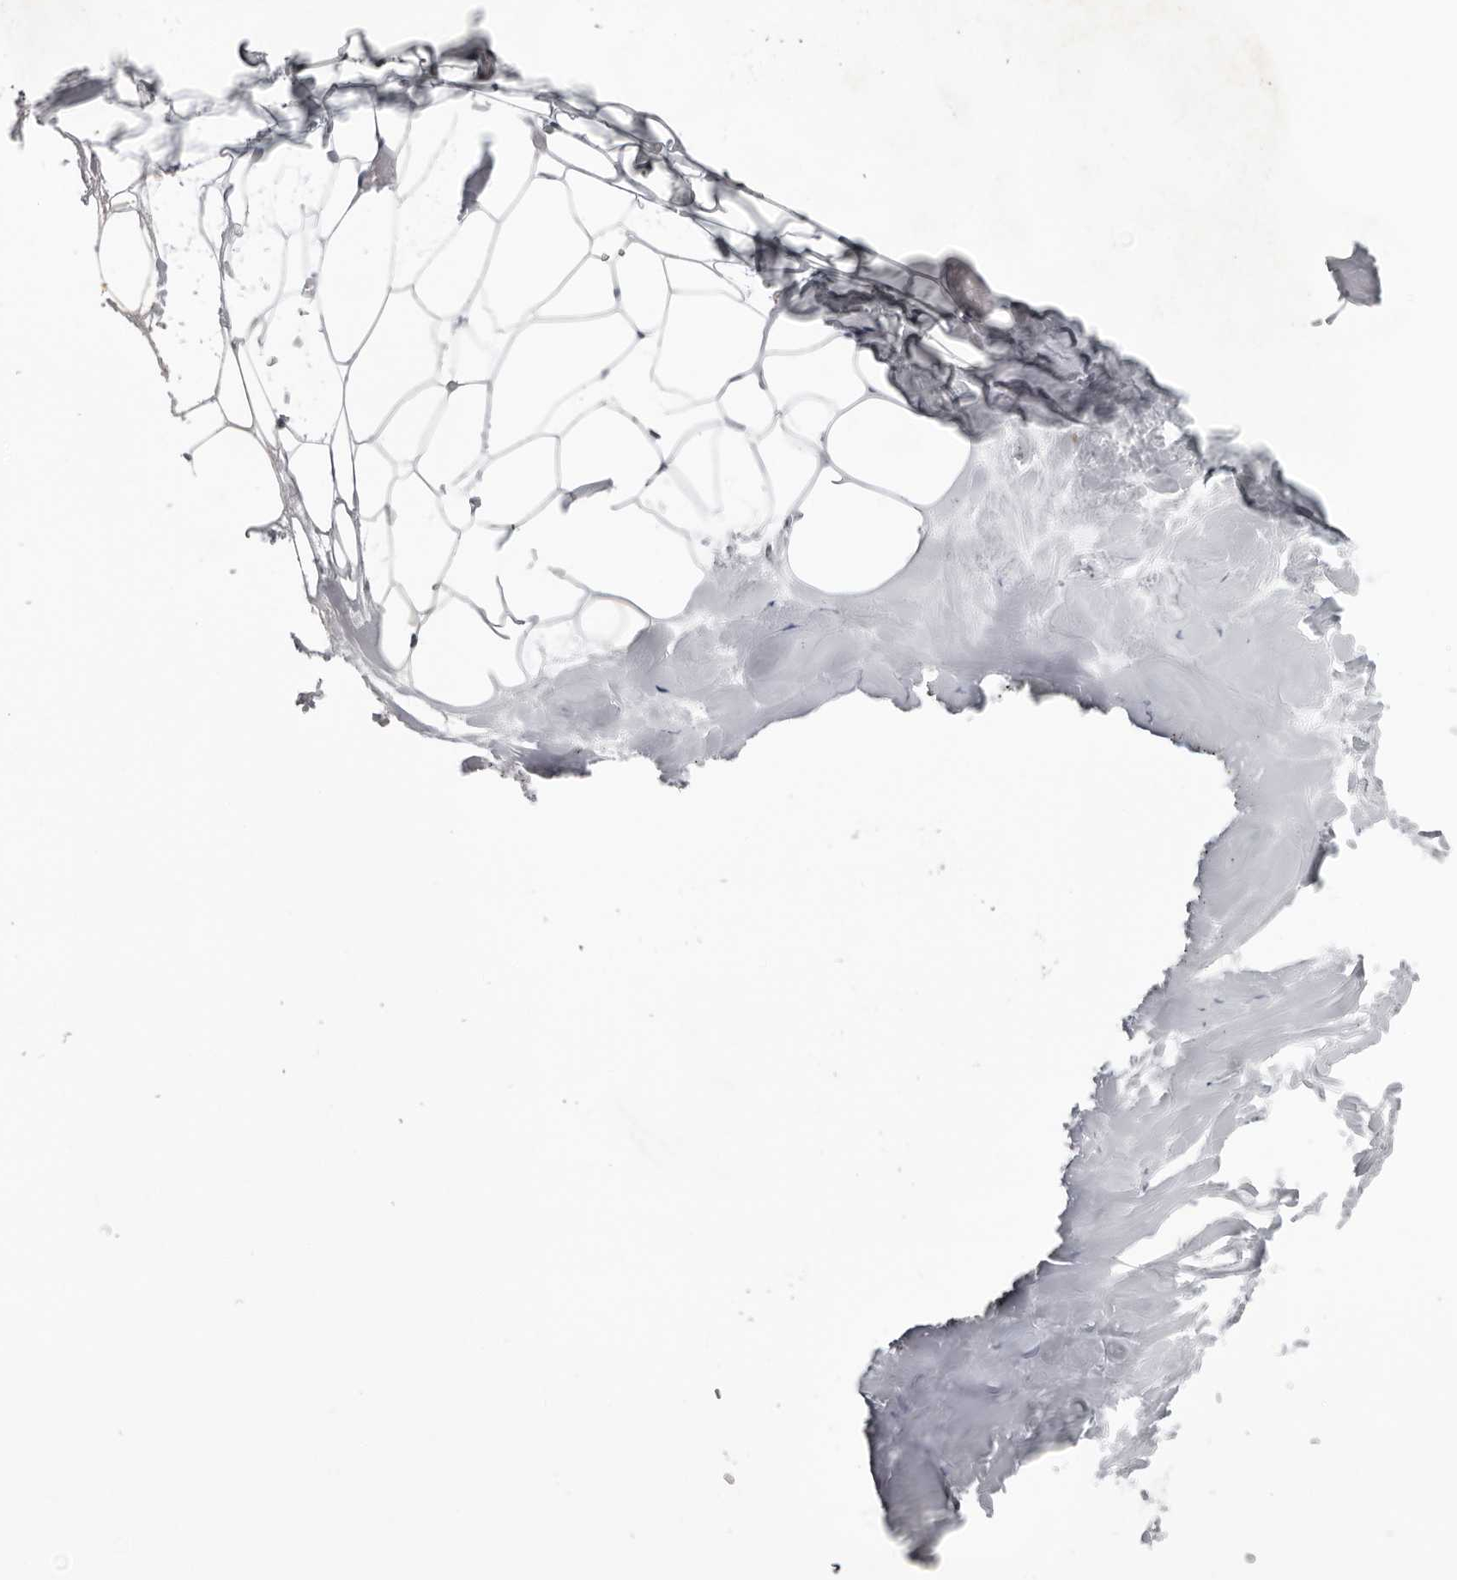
{"staining": {"intensity": "negative", "quantity": "none", "location": "none"}, "tissue": "adipose tissue", "cell_type": "Adipocytes", "image_type": "normal", "snomed": [{"axis": "morphology", "description": "Normal tissue, NOS"}, {"axis": "morphology", "description": "Fibrosis, NOS"}, {"axis": "topography", "description": "Breast"}, {"axis": "topography", "description": "Adipose tissue"}], "caption": "Immunohistochemistry (IHC) micrograph of normal adipose tissue: human adipose tissue stained with DAB (3,3'-diaminobenzidine) exhibits no significant protein positivity in adipocytes.", "gene": "CPT2", "patient": {"sex": "female", "age": 39}}